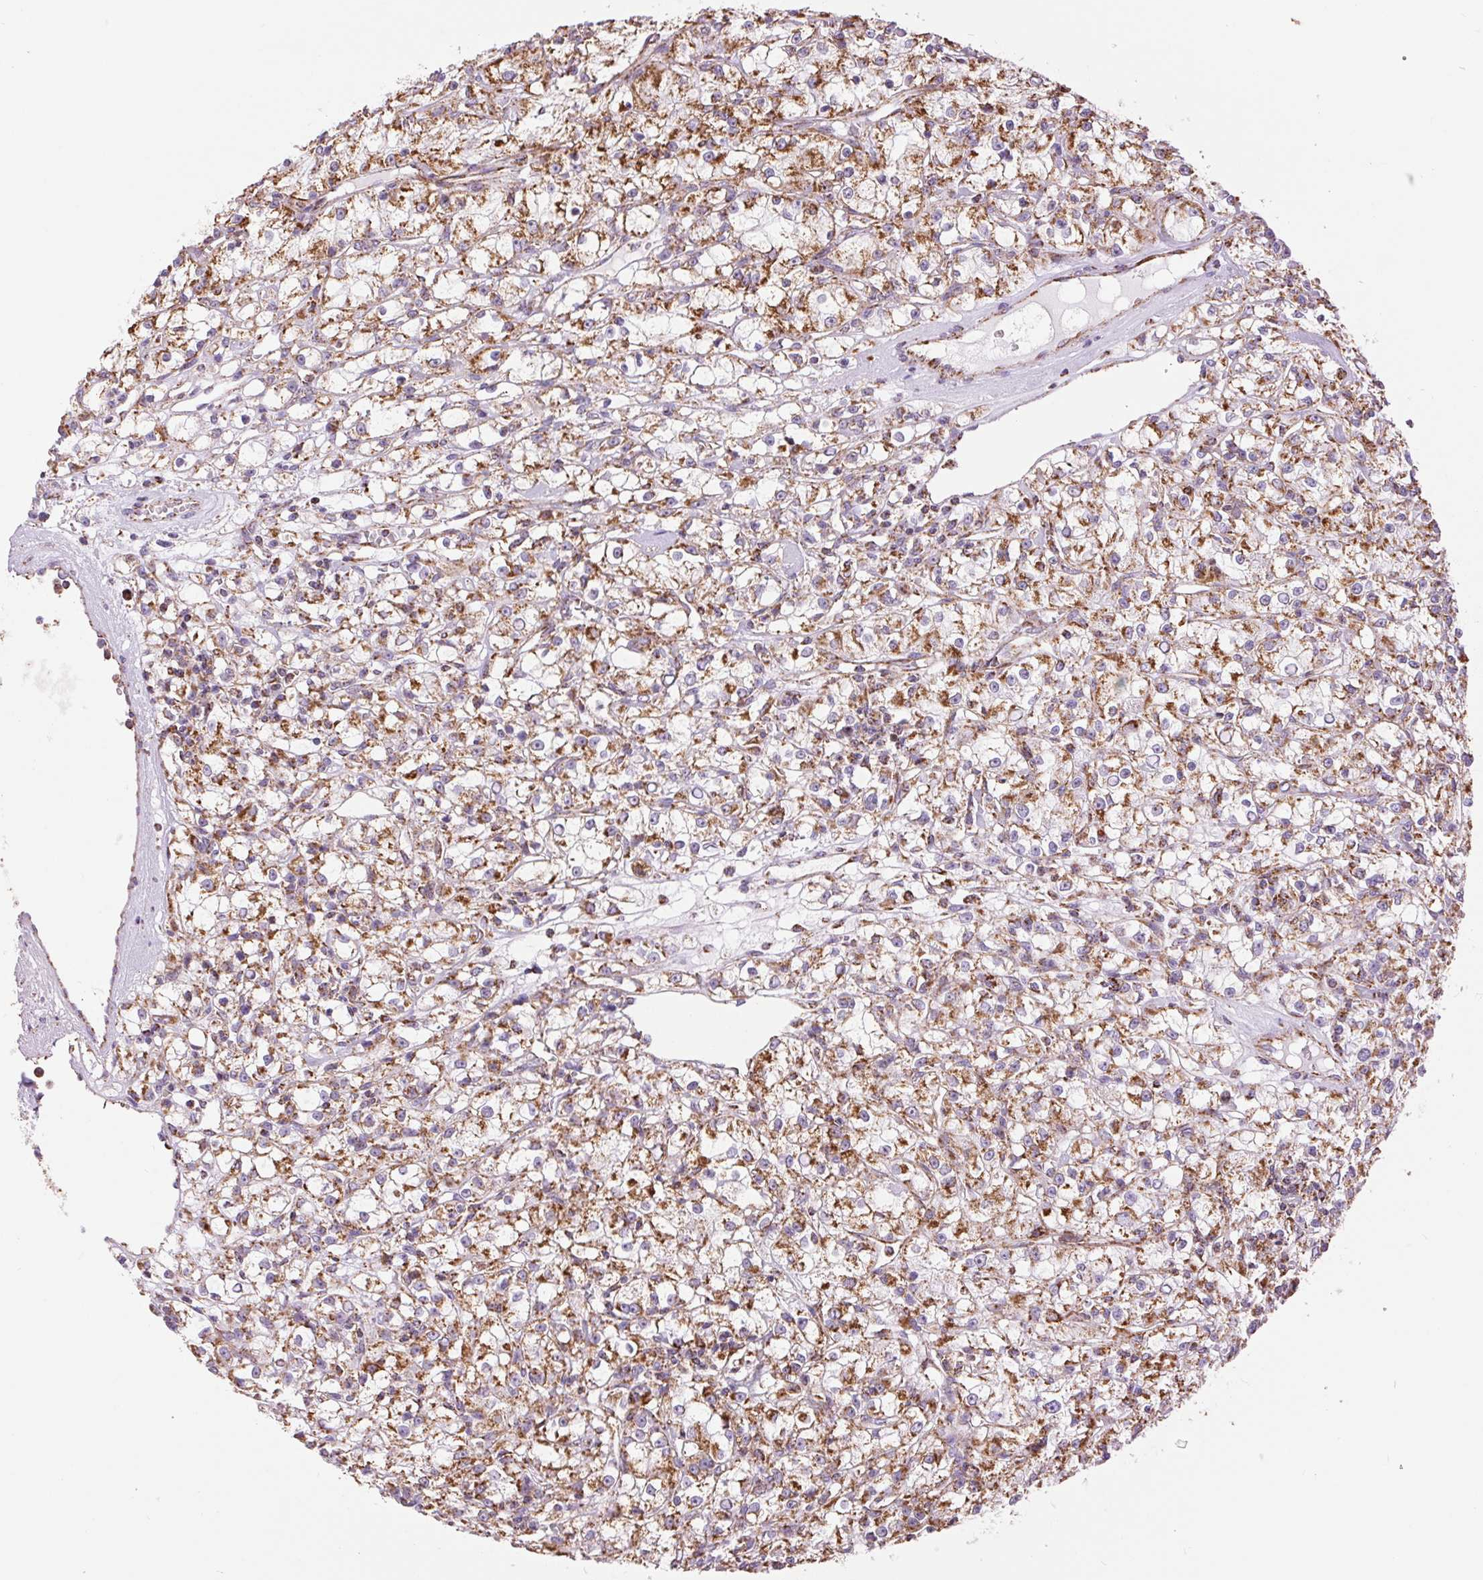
{"staining": {"intensity": "moderate", "quantity": ">75%", "location": "cytoplasmic/membranous"}, "tissue": "renal cancer", "cell_type": "Tumor cells", "image_type": "cancer", "snomed": [{"axis": "morphology", "description": "Adenocarcinoma, NOS"}, {"axis": "topography", "description": "Kidney"}], "caption": "A brown stain shows moderate cytoplasmic/membranous expression of a protein in renal cancer tumor cells.", "gene": "ATP5PB", "patient": {"sex": "female", "age": 59}}